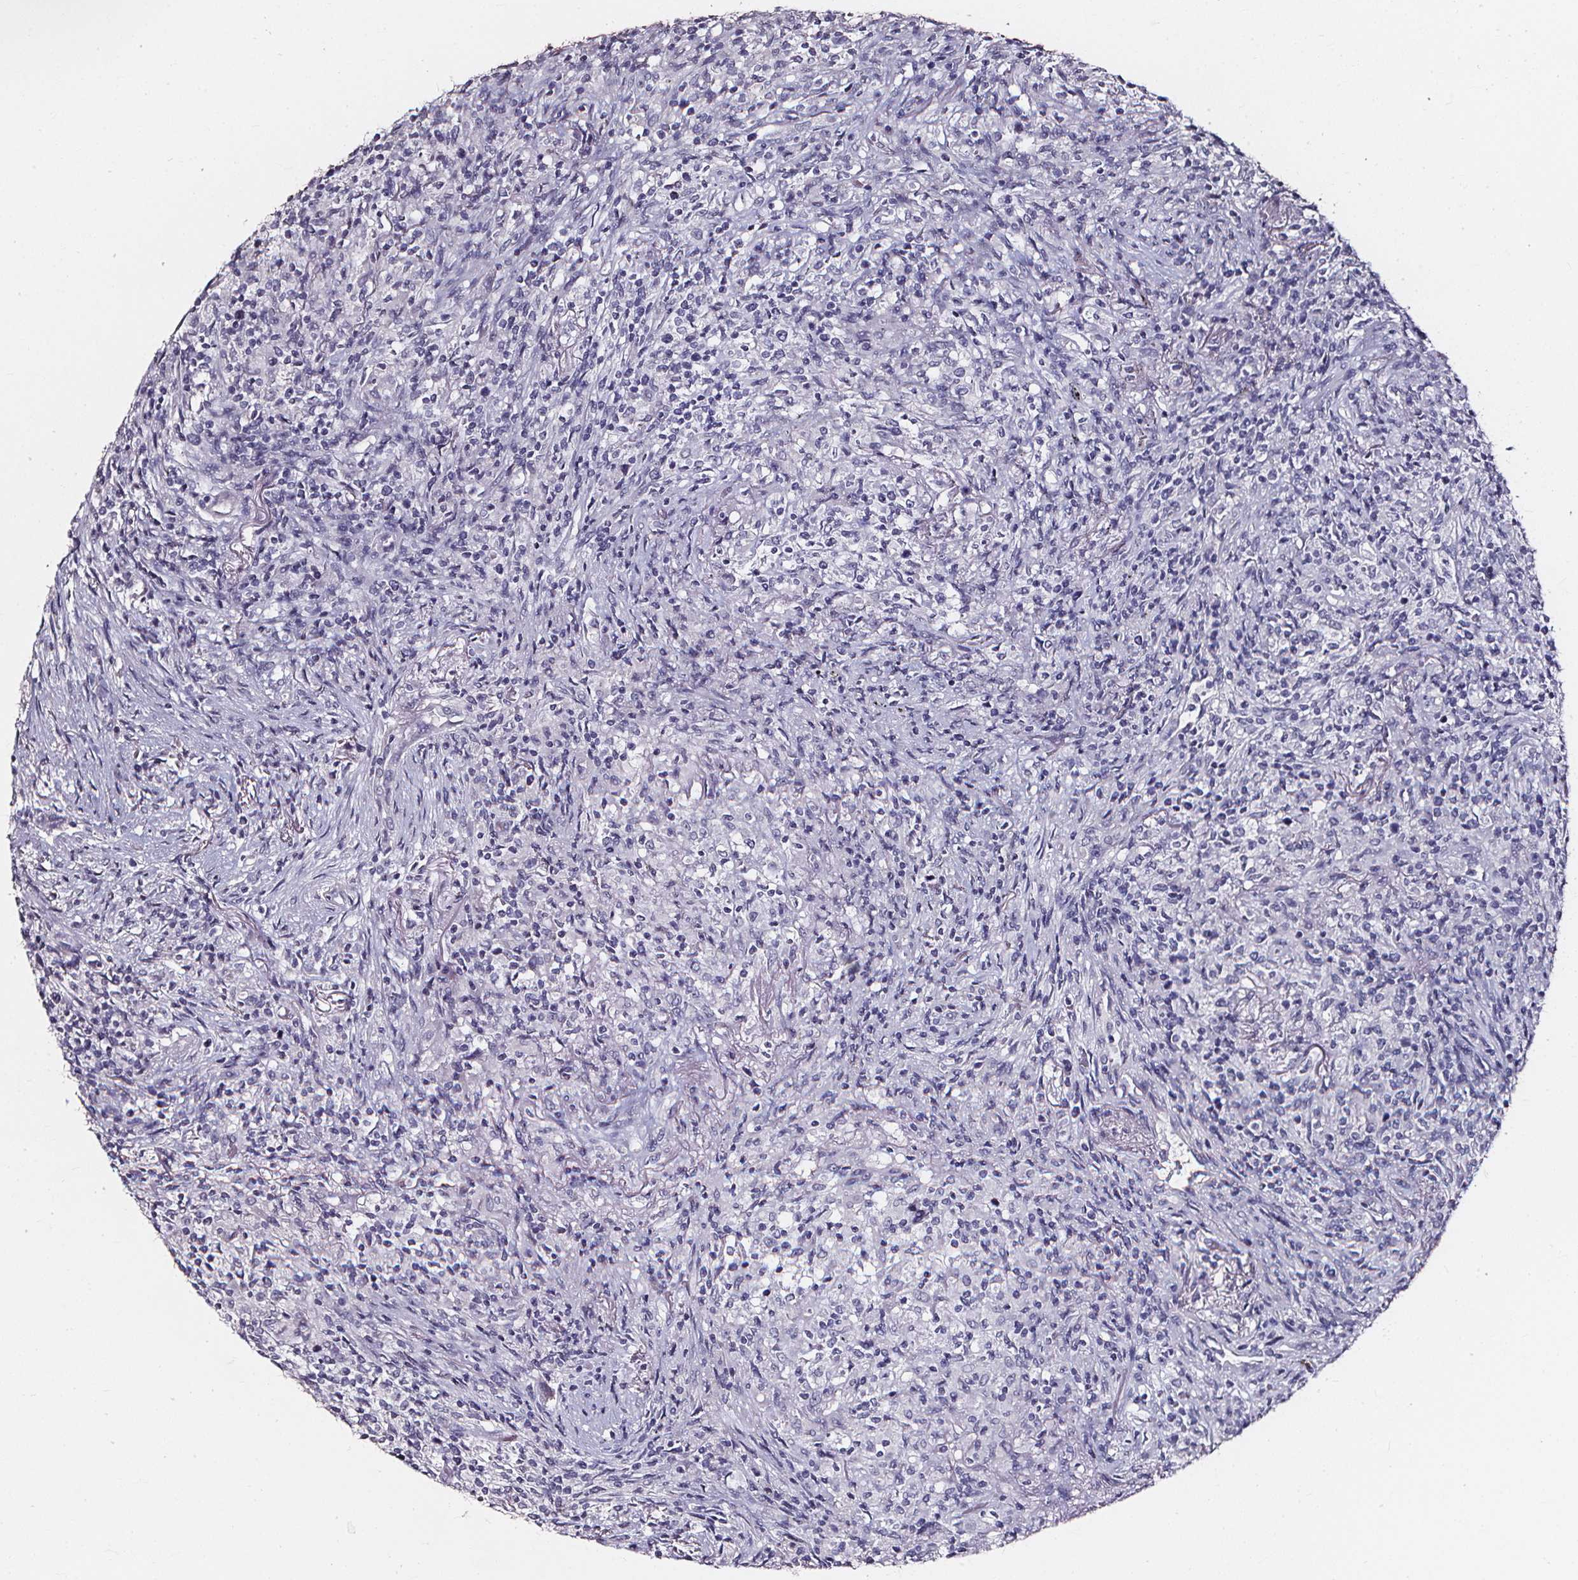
{"staining": {"intensity": "negative", "quantity": "none", "location": "none"}, "tissue": "lymphoma", "cell_type": "Tumor cells", "image_type": "cancer", "snomed": [{"axis": "morphology", "description": "Malignant lymphoma, non-Hodgkin's type, High grade"}, {"axis": "topography", "description": "Lung"}], "caption": "High magnification brightfield microscopy of lymphoma stained with DAB (3,3'-diaminobenzidine) (brown) and counterstained with hematoxylin (blue): tumor cells show no significant positivity.", "gene": "DEFA5", "patient": {"sex": "male", "age": 79}}